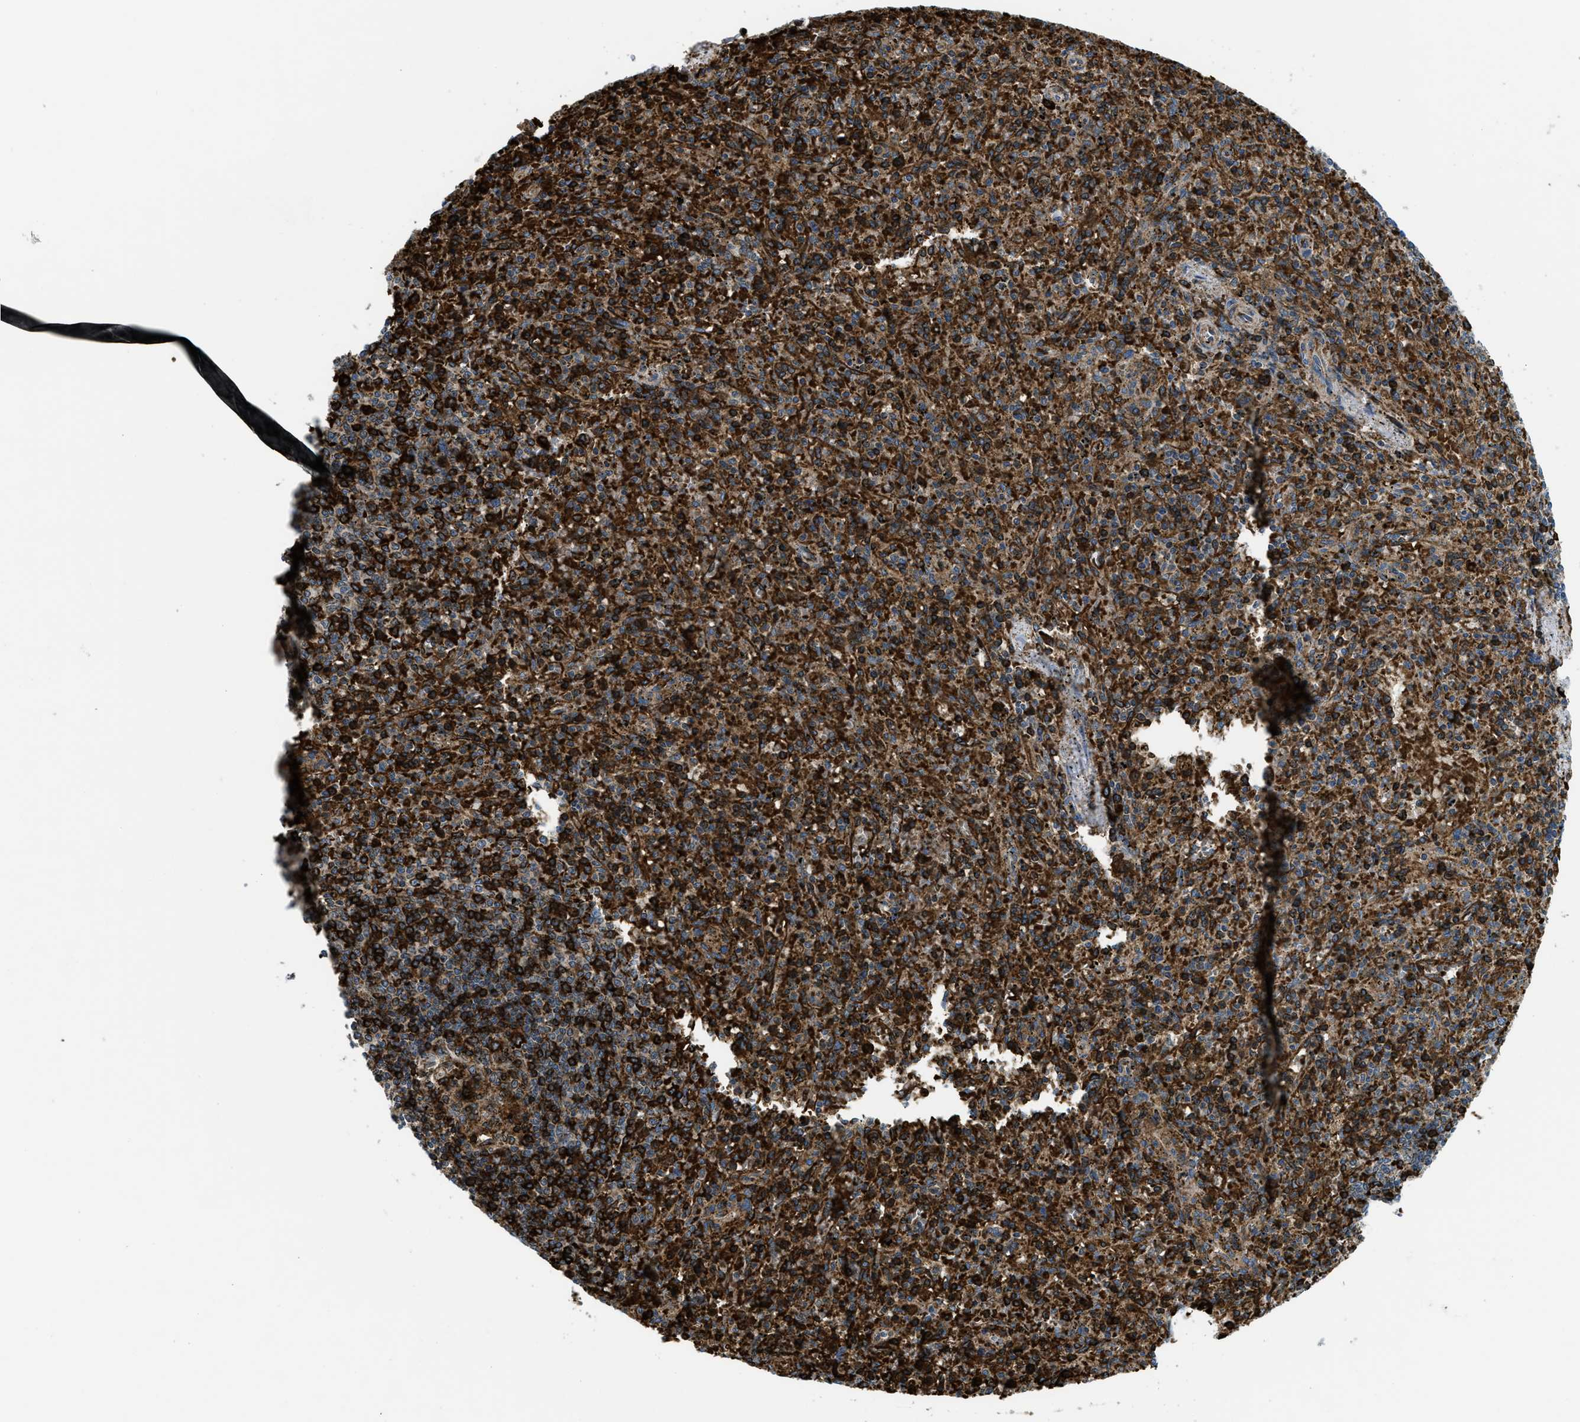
{"staining": {"intensity": "strong", "quantity": ">75%", "location": "cytoplasmic/membranous"}, "tissue": "spleen", "cell_type": "Cells in red pulp", "image_type": "normal", "snomed": [{"axis": "morphology", "description": "Normal tissue, NOS"}, {"axis": "topography", "description": "Spleen"}], "caption": "Cells in red pulp display high levels of strong cytoplasmic/membranous staining in approximately >75% of cells in normal human spleen. The protein is shown in brown color, while the nuclei are stained blue.", "gene": "CSPG4", "patient": {"sex": "male", "age": 72}}